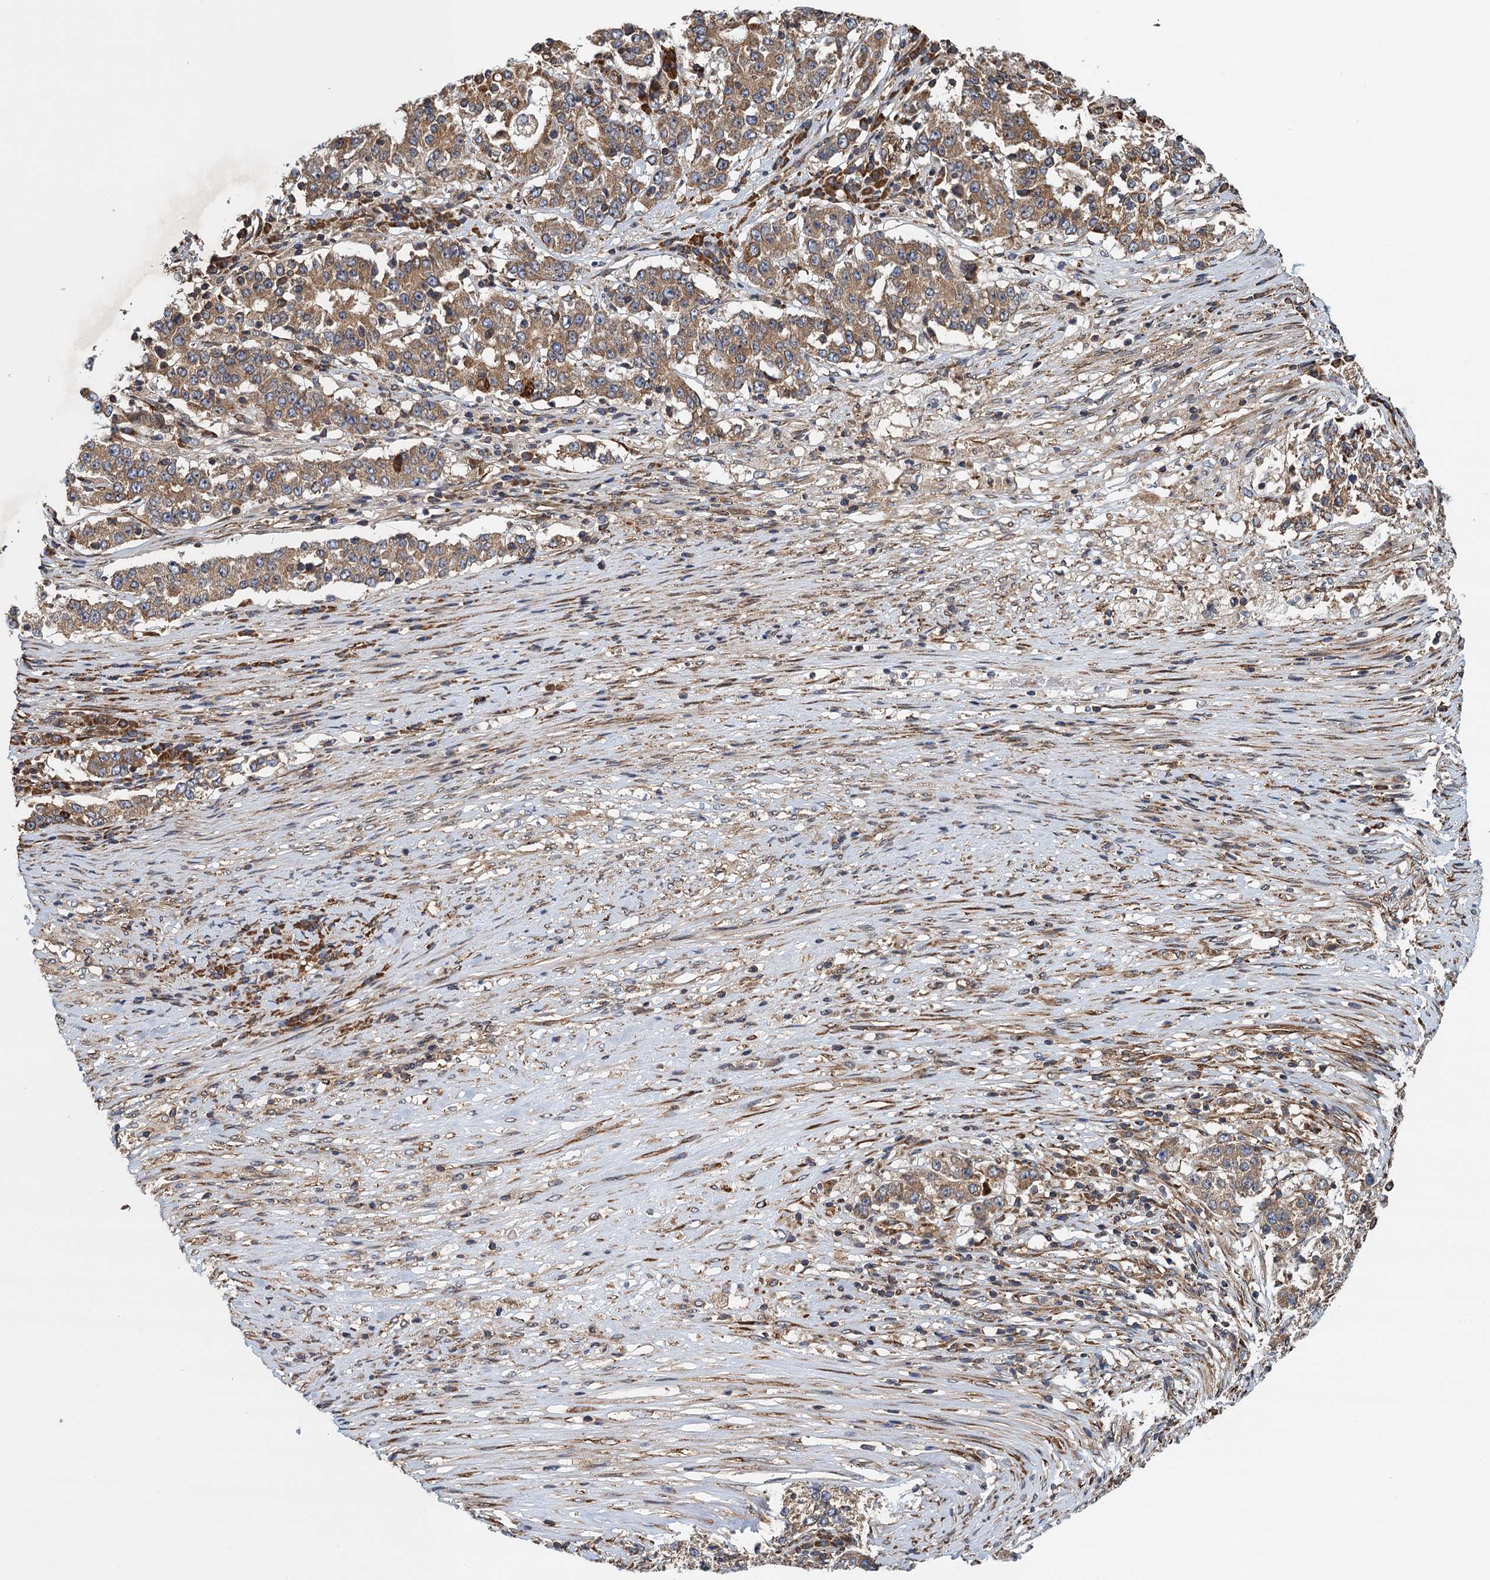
{"staining": {"intensity": "moderate", "quantity": ">75%", "location": "cytoplasmic/membranous"}, "tissue": "stomach cancer", "cell_type": "Tumor cells", "image_type": "cancer", "snomed": [{"axis": "morphology", "description": "Adenocarcinoma, NOS"}, {"axis": "topography", "description": "Stomach"}], "caption": "The photomicrograph demonstrates staining of stomach cancer (adenocarcinoma), revealing moderate cytoplasmic/membranous protein staining (brown color) within tumor cells.", "gene": "MDM1", "patient": {"sex": "male", "age": 59}}